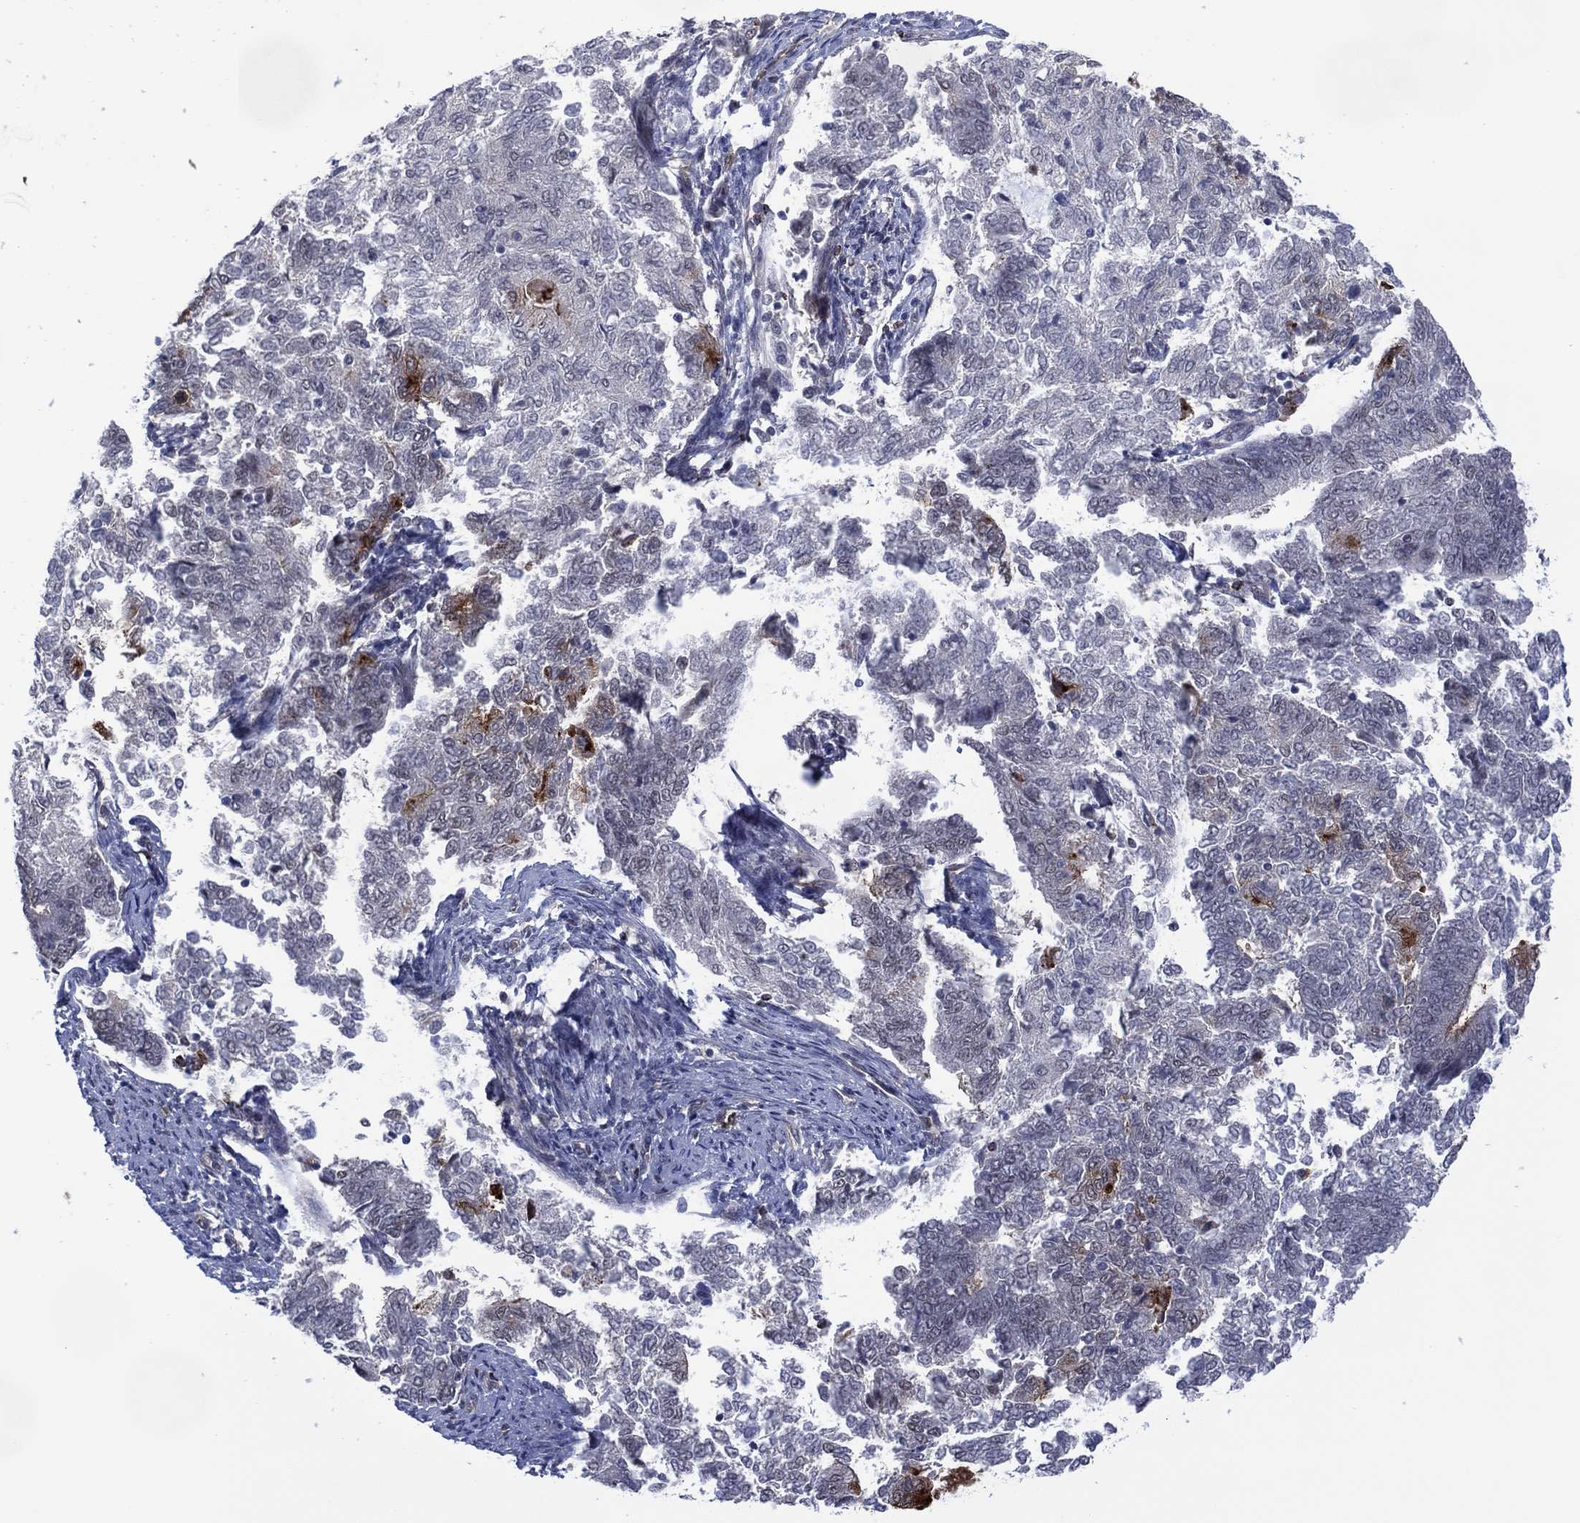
{"staining": {"intensity": "negative", "quantity": "none", "location": "none"}, "tissue": "endometrial cancer", "cell_type": "Tumor cells", "image_type": "cancer", "snomed": [{"axis": "morphology", "description": "Adenocarcinoma, NOS"}, {"axis": "topography", "description": "Endometrium"}], "caption": "DAB (3,3'-diaminobenzidine) immunohistochemical staining of human endometrial adenocarcinoma reveals no significant positivity in tumor cells.", "gene": "DPP4", "patient": {"sex": "female", "age": 65}}